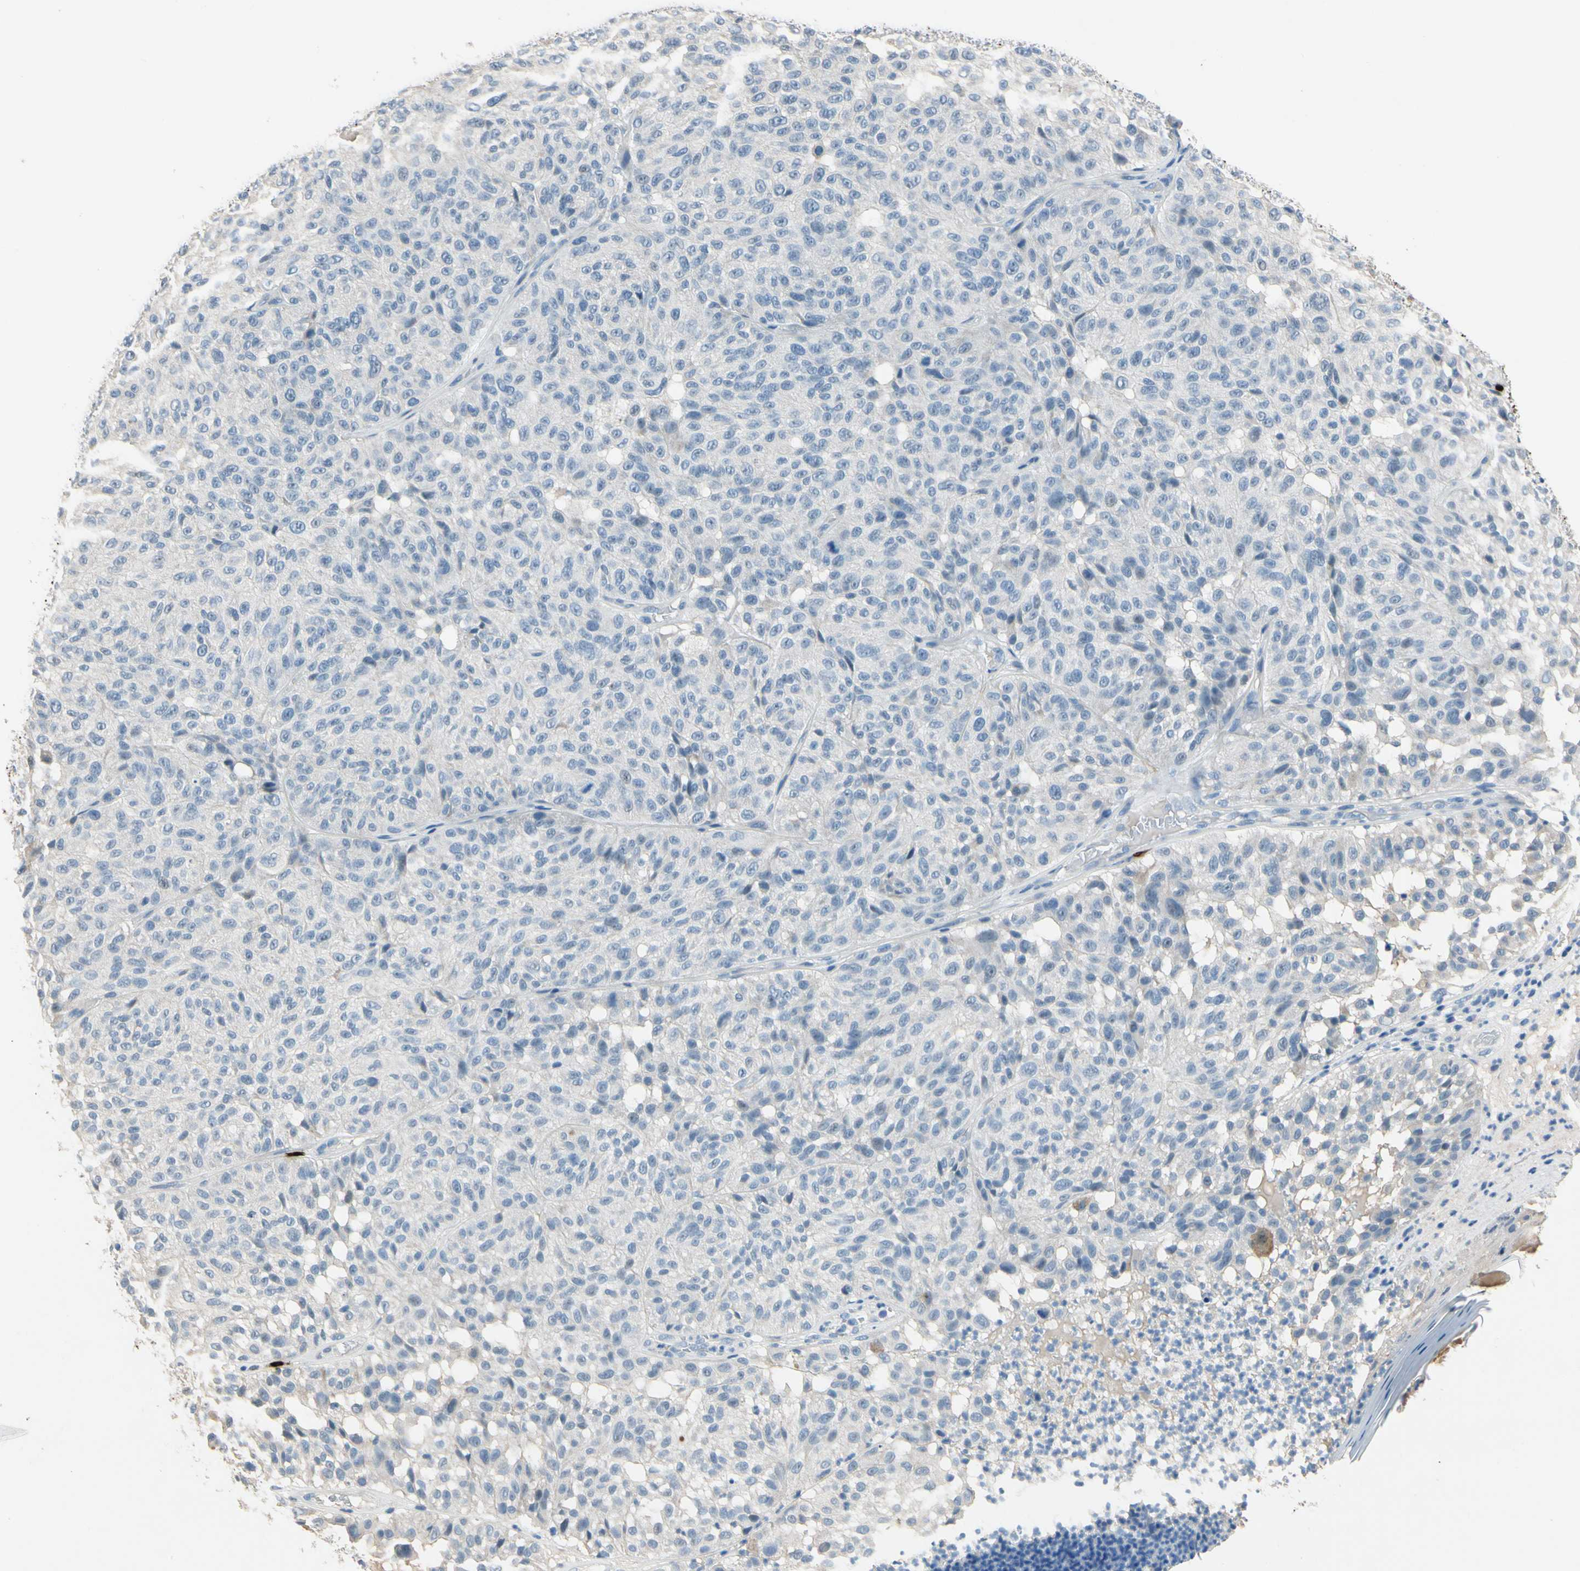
{"staining": {"intensity": "negative", "quantity": "none", "location": "none"}, "tissue": "melanoma", "cell_type": "Tumor cells", "image_type": "cancer", "snomed": [{"axis": "morphology", "description": "Malignant melanoma, NOS"}, {"axis": "topography", "description": "Skin"}], "caption": "Immunohistochemistry (IHC) of melanoma reveals no staining in tumor cells. (Stains: DAB immunohistochemistry (IHC) with hematoxylin counter stain, Microscopy: brightfield microscopy at high magnification).", "gene": "CPA3", "patient": {"sex": "female", "age": 46}}